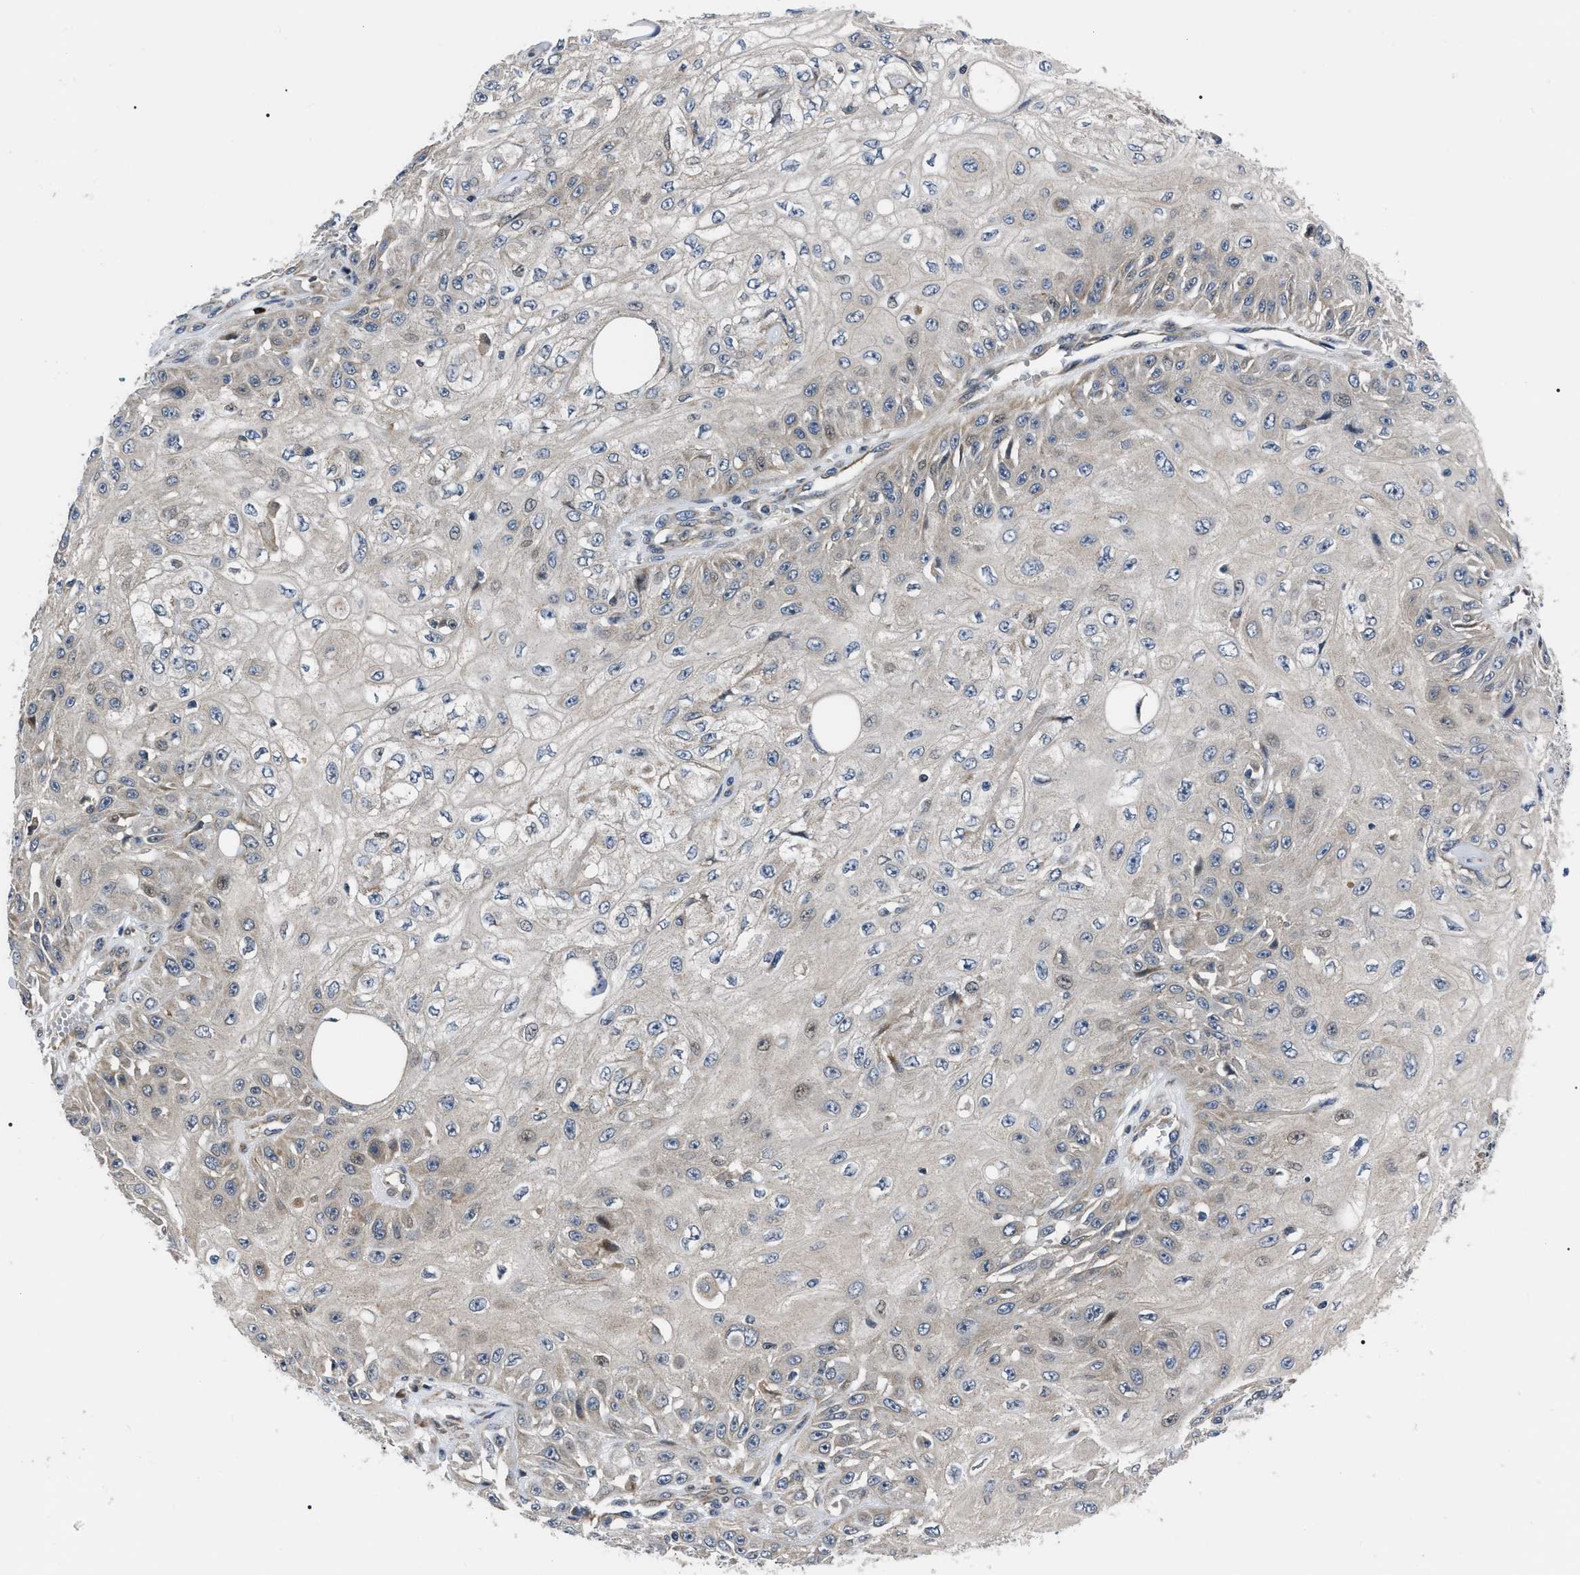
{"staining": {"intensity": "weak", "quantity": "<25%", "location": "cytoplasmic/membranous"}, "tissue": "skin cancer", "cell_type": "Tumor cells", "image_type": "cancer", "snomed": [{"axis": "morphology", "description": "Squamous cell carcinoma, NOS"}, {"axis": "morphology", "description": "Squamous cell carcinoma, metastatic, NOS"}, {"axis": "topography", "description": "Skin"}, {"axis": "topography", "description": "Lymph node"}], "caption": "Tumor cells are negative for protein expression in human skin metastatic squamous cell carcinoma.", "gene": "PPWD1", "patient": {"sex": "male", "age": 75}}